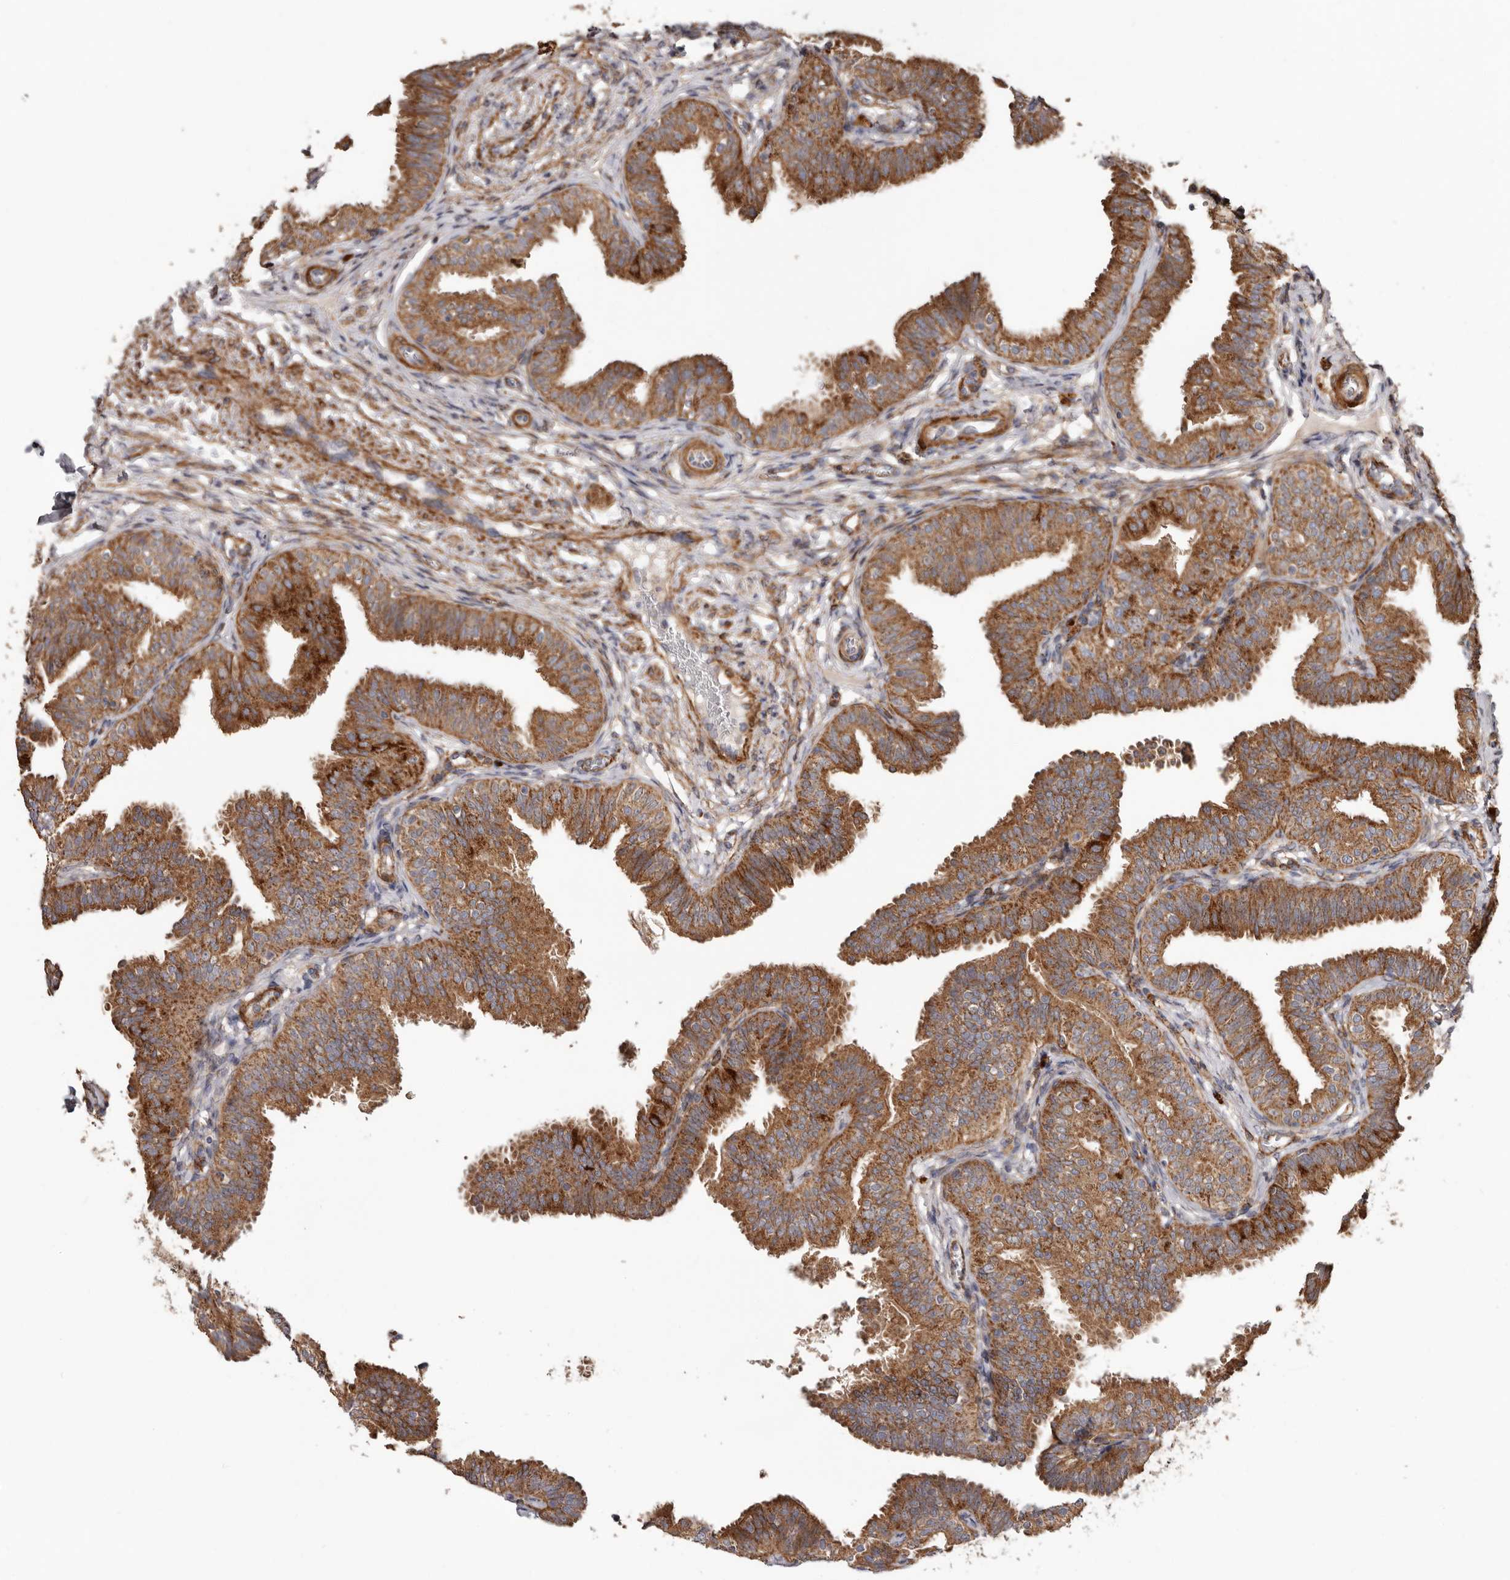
{"staining": {"intensity": "moderate", "quantity": ">75%", "location": "cytoplasmic/membranous"}, "tissue": "fallopian tube", "cell_type": "Glandular cells", "image_type": "normal", "snomed": [{"axis": "morphology", "description": "Normal tissue, NOS"}, {"axis": "topography", "description": "Fallopian tube"}], "caption": "Unremarkable fallopian tube displays moderate cytoplasmic/membranous expression in approximately >75% of glandular cells, visualized by immunohistochemistry.", "gene": "PROKR1", "patient": {"sex": "female", "age": 35}}